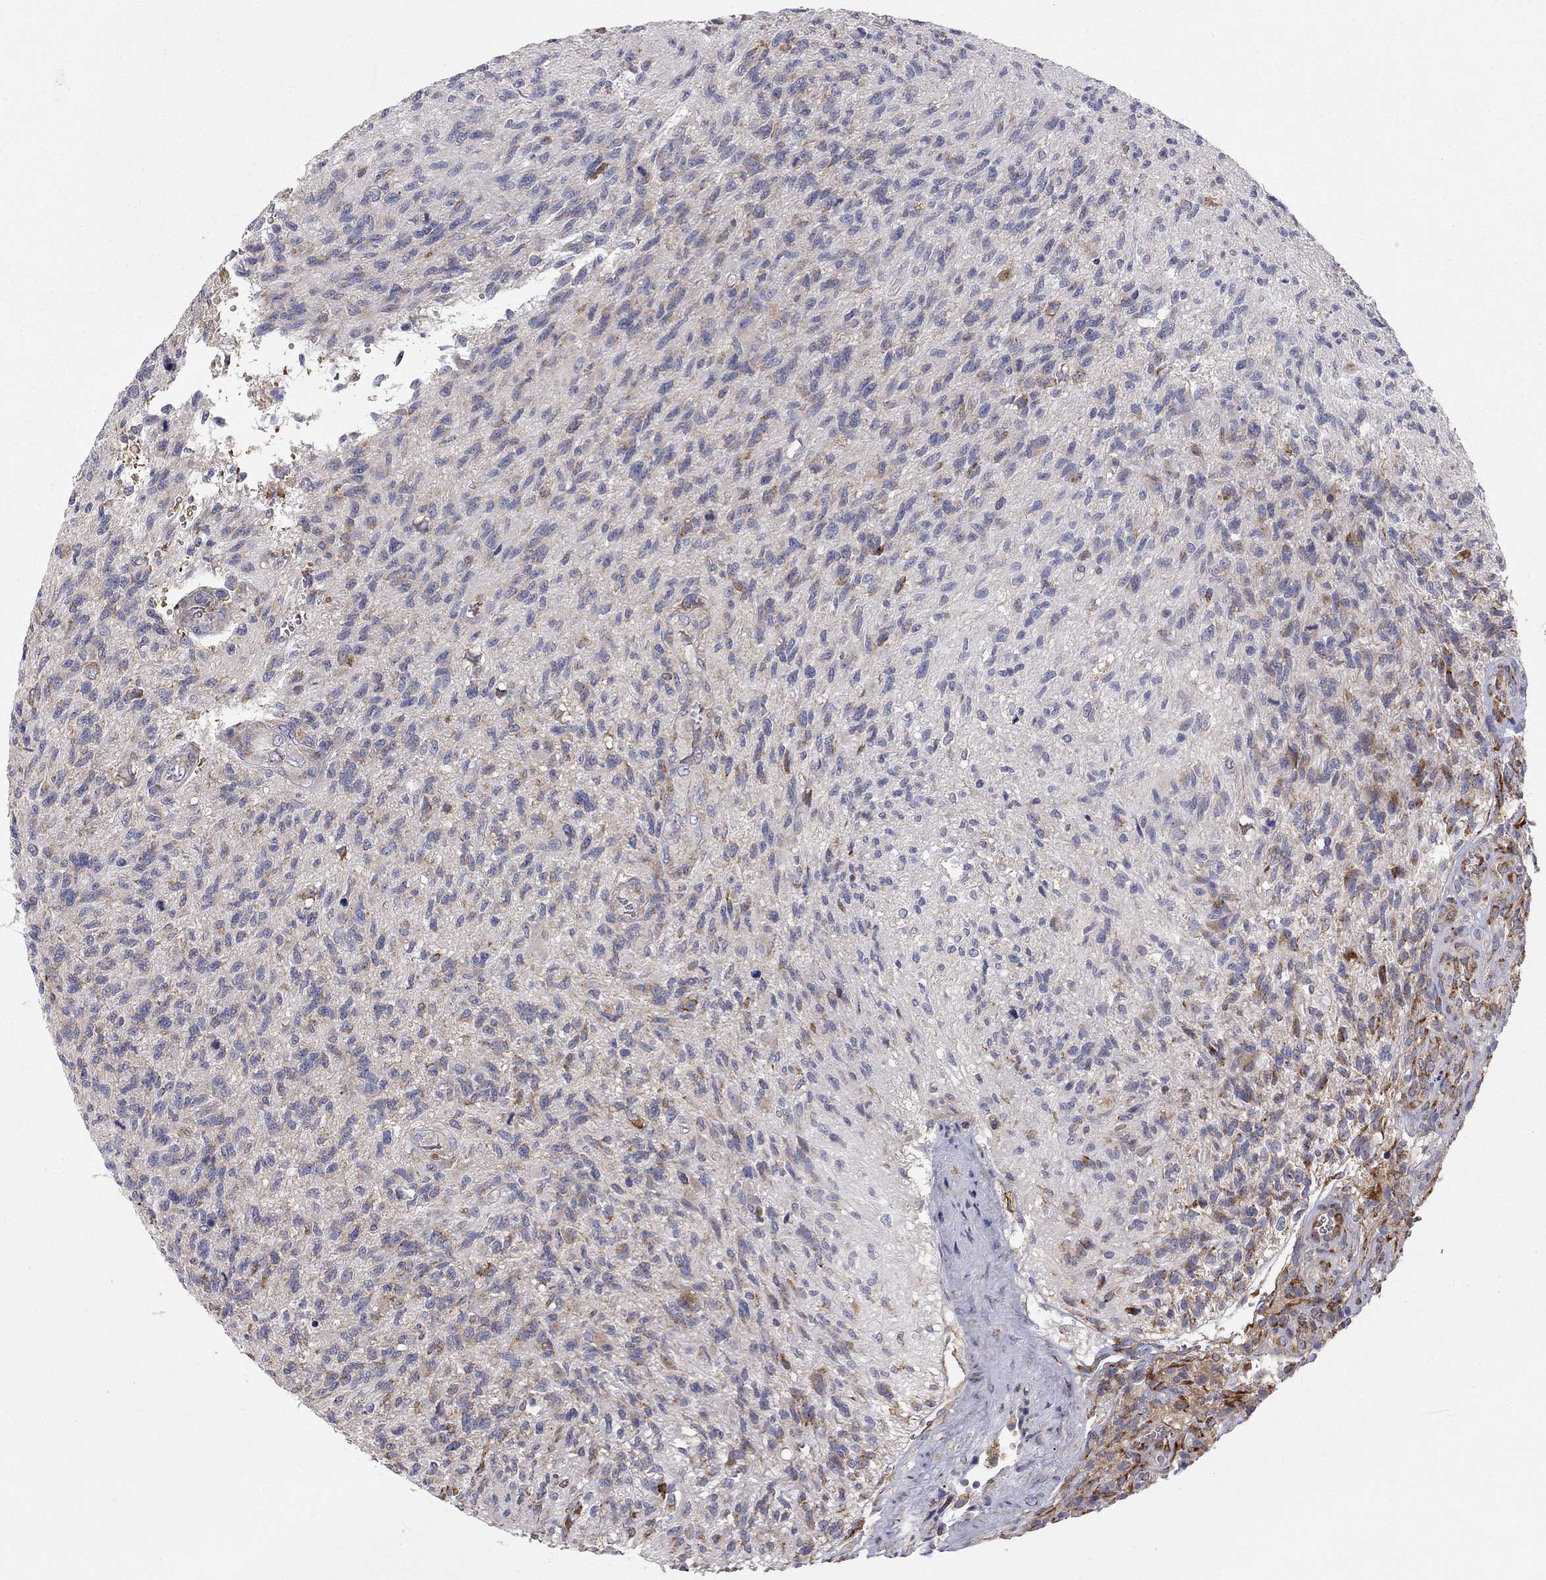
{"staining": {"intensity": "moderate", "quantity": "<25%", "location": "cytoplasmic/membranous"}, "tissue": "glioma", "cell_type": "Tumor cells", "image_type": "cancer", "snomed": [{"axis": "morphology", "description": "Glioma, malignant, High grade"}, {"axis": "topography", "description": "Brain"}], "caption": "Approximately <25% of tumor cells in human malignant high-grade glioma reveal moderate cytoplasmic/membranous protein expression as visualized by brown immunohistochemical staining.", "gene": "CASTOR1", "patient": {"sex": "male", "age": 56}}